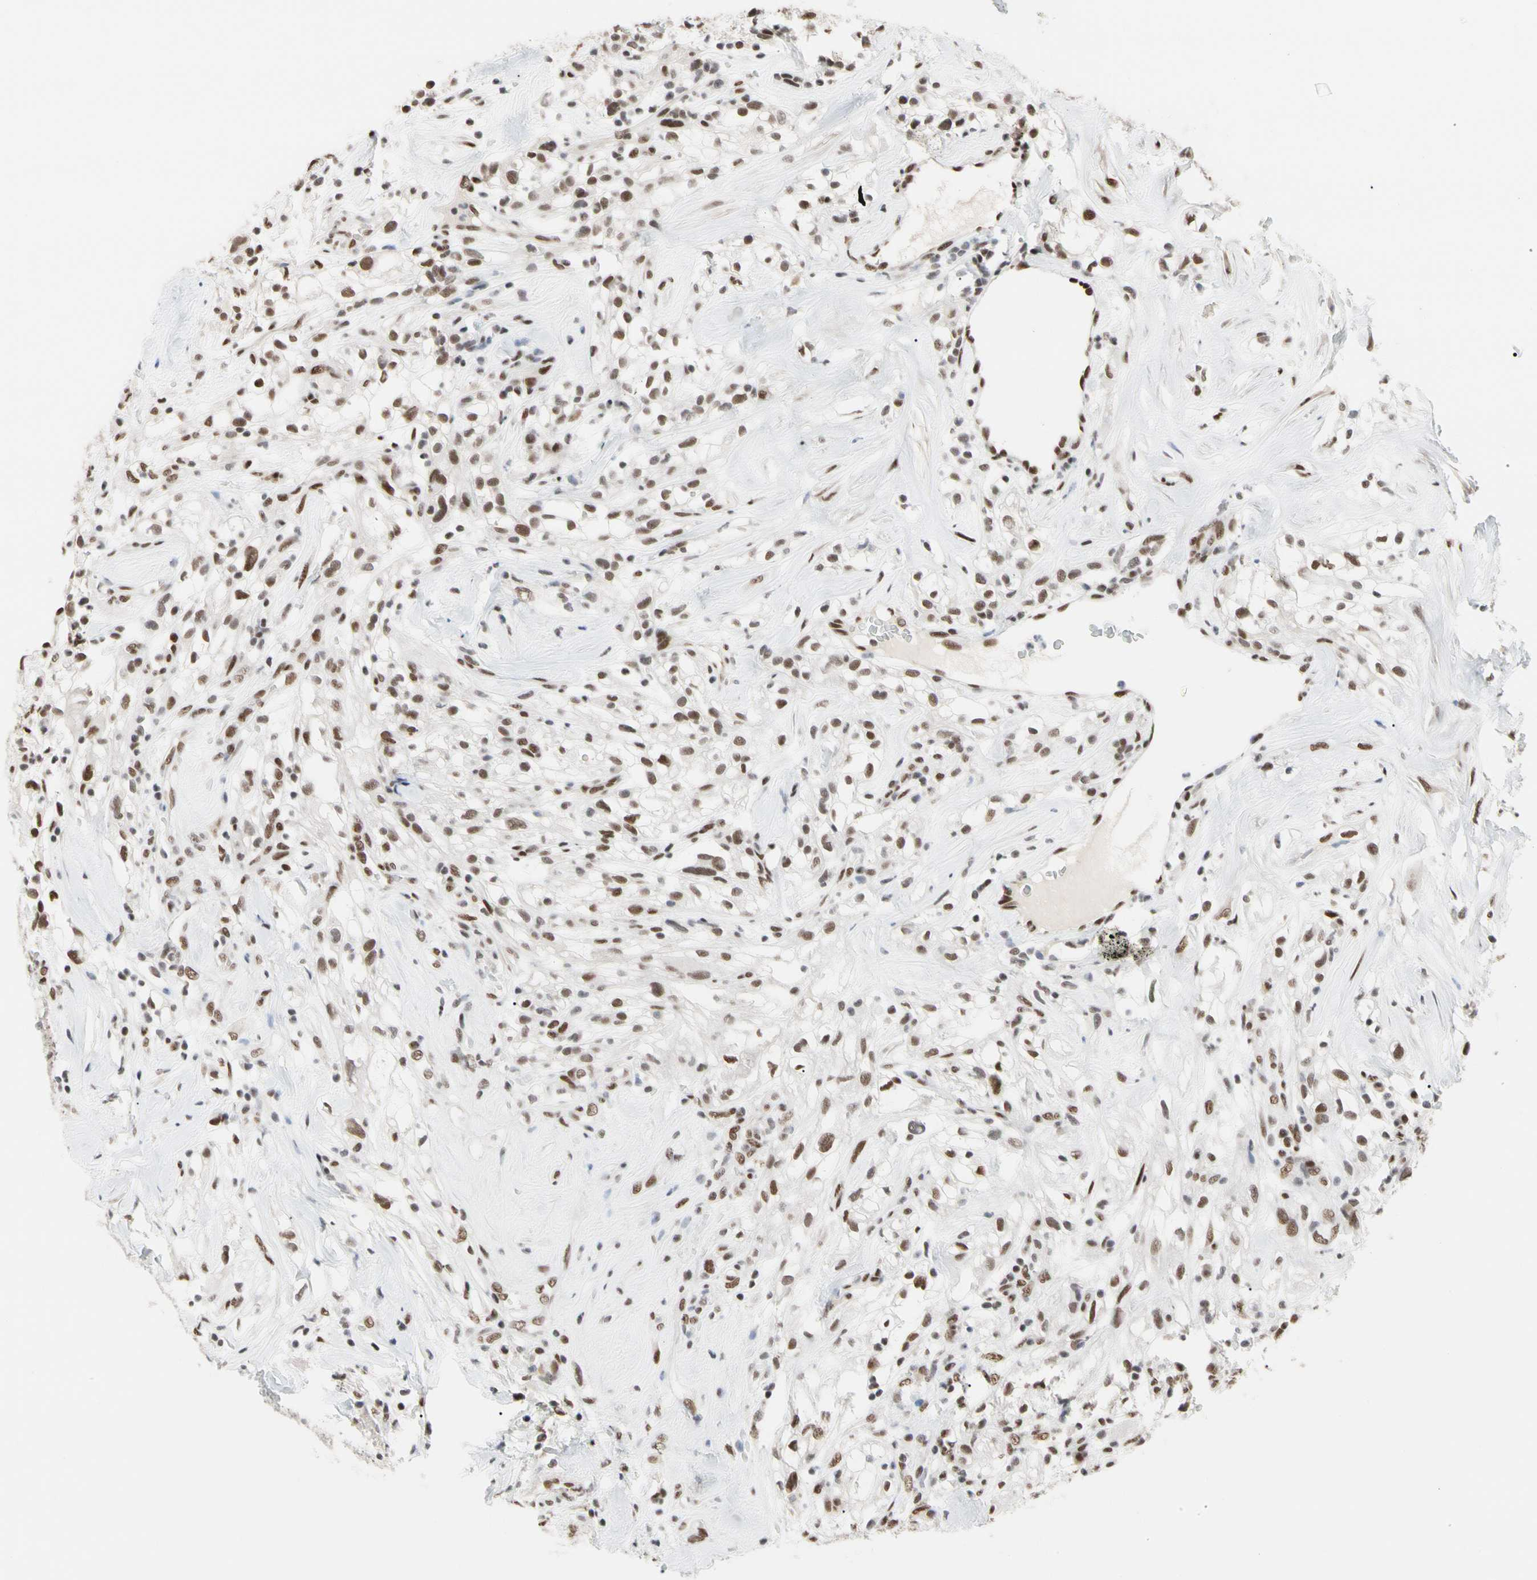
{"staining": {"intensity": "moderate", "quantity": ">75%", "location": "nuclear"}, "tissue": "renal cancer", "cell_type": "Tumor cells", "image_type": "cancer", "snomed": [{"axis": "morphology", "description": "Adenocarcinoma, NOS"}, {"axis": "topography", "description": "Kidney"}], "caption": "This micrograph reveals IHC staining of renal adenocarcinoma, with medium moderate nuclear positivity in approximately >75% of tumor cells.", "gene": "FAM98B", "patient": {"sex": "female", "age": 60}}